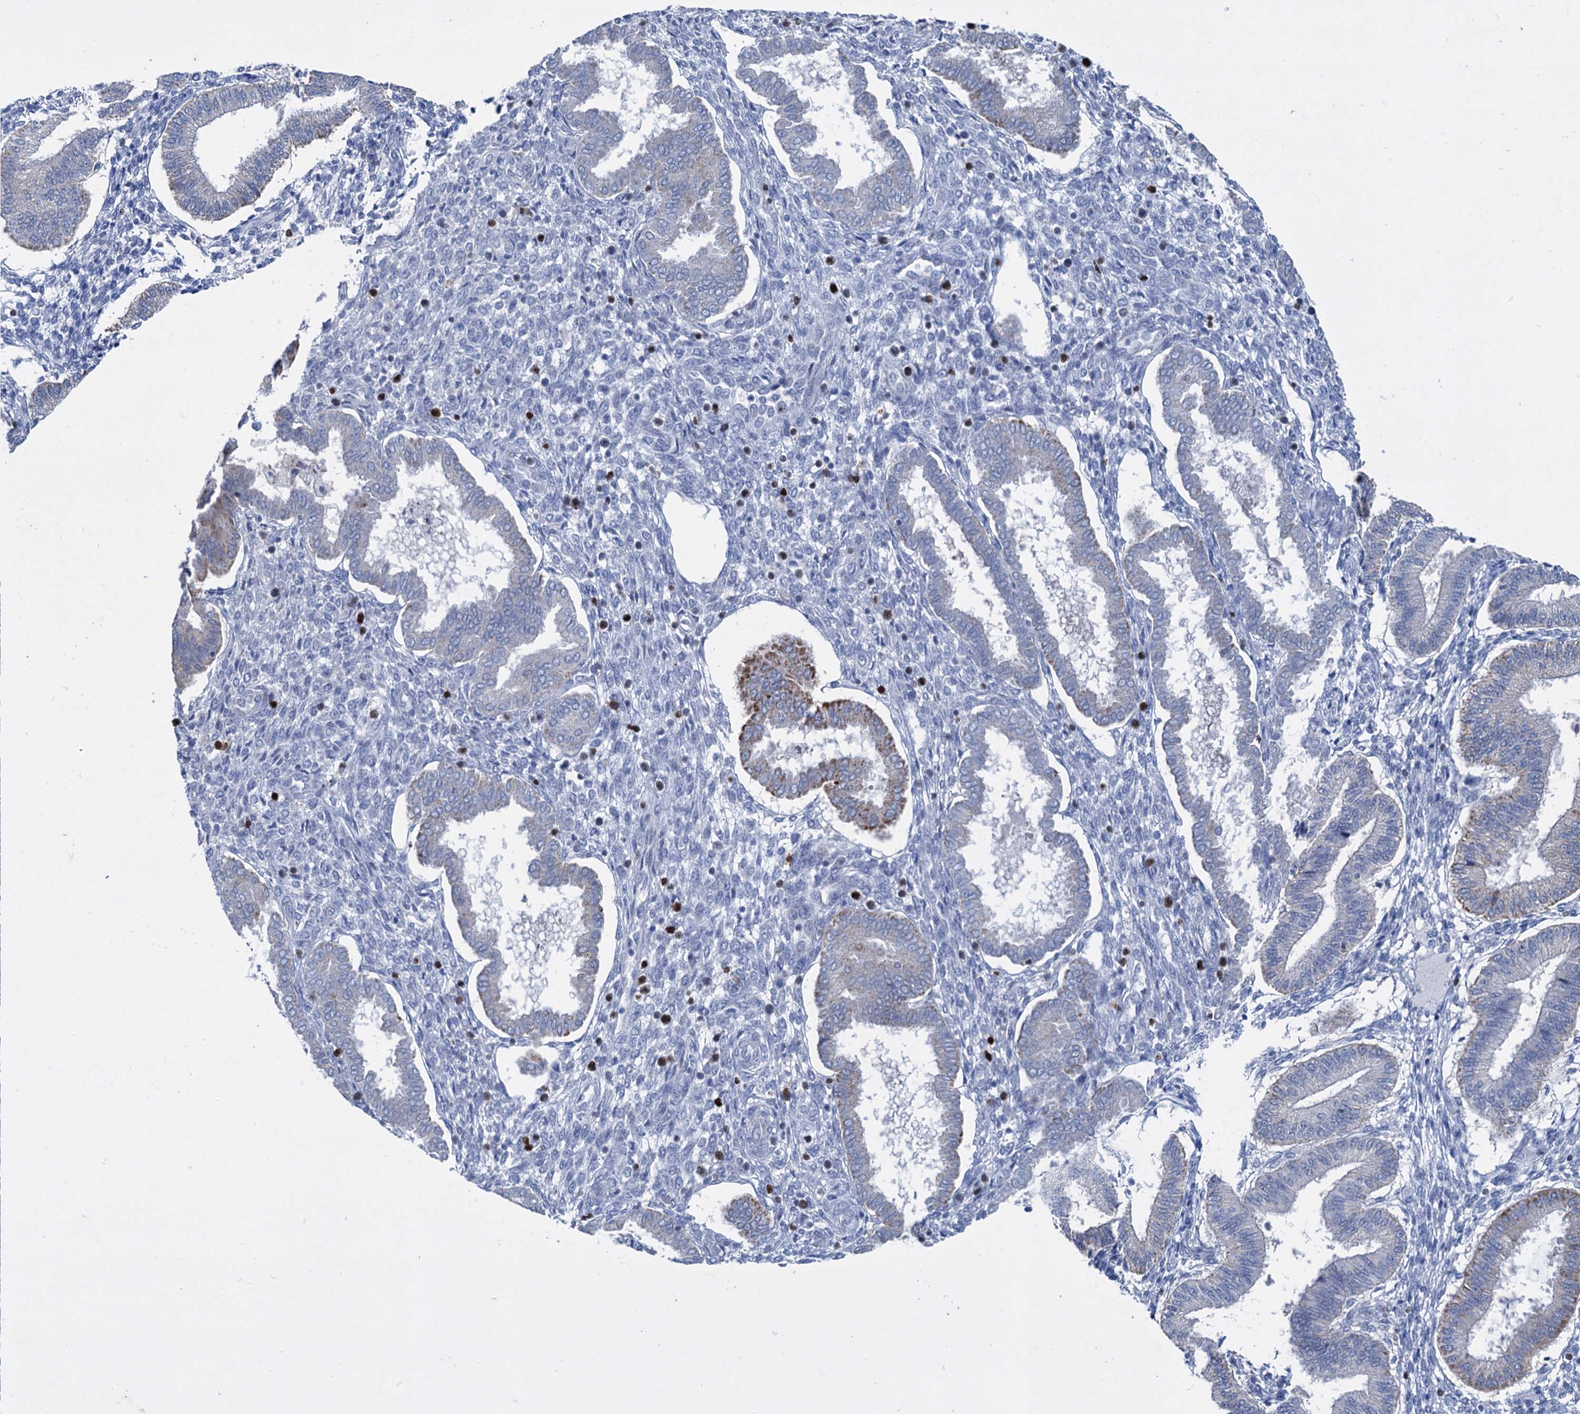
{"staining": {"intensity": "negative", "quantity": "none", "location": "none"}, "tissue": "endometrium", "cell_type": "Cells in endometrial stroma", "image_type": "normal", "snomed": [{"axis": "morphology", "description": "Normal tissue, NOS"}, {"axis": "topography", "description": "Endometrium"}], "caption": "Immunohistochemistry of benign human endometrium demonstrates no positivity in cells in endometrial stroma.", "gene": "ELP4", "patient": {"sex": "female", "age": 24}}